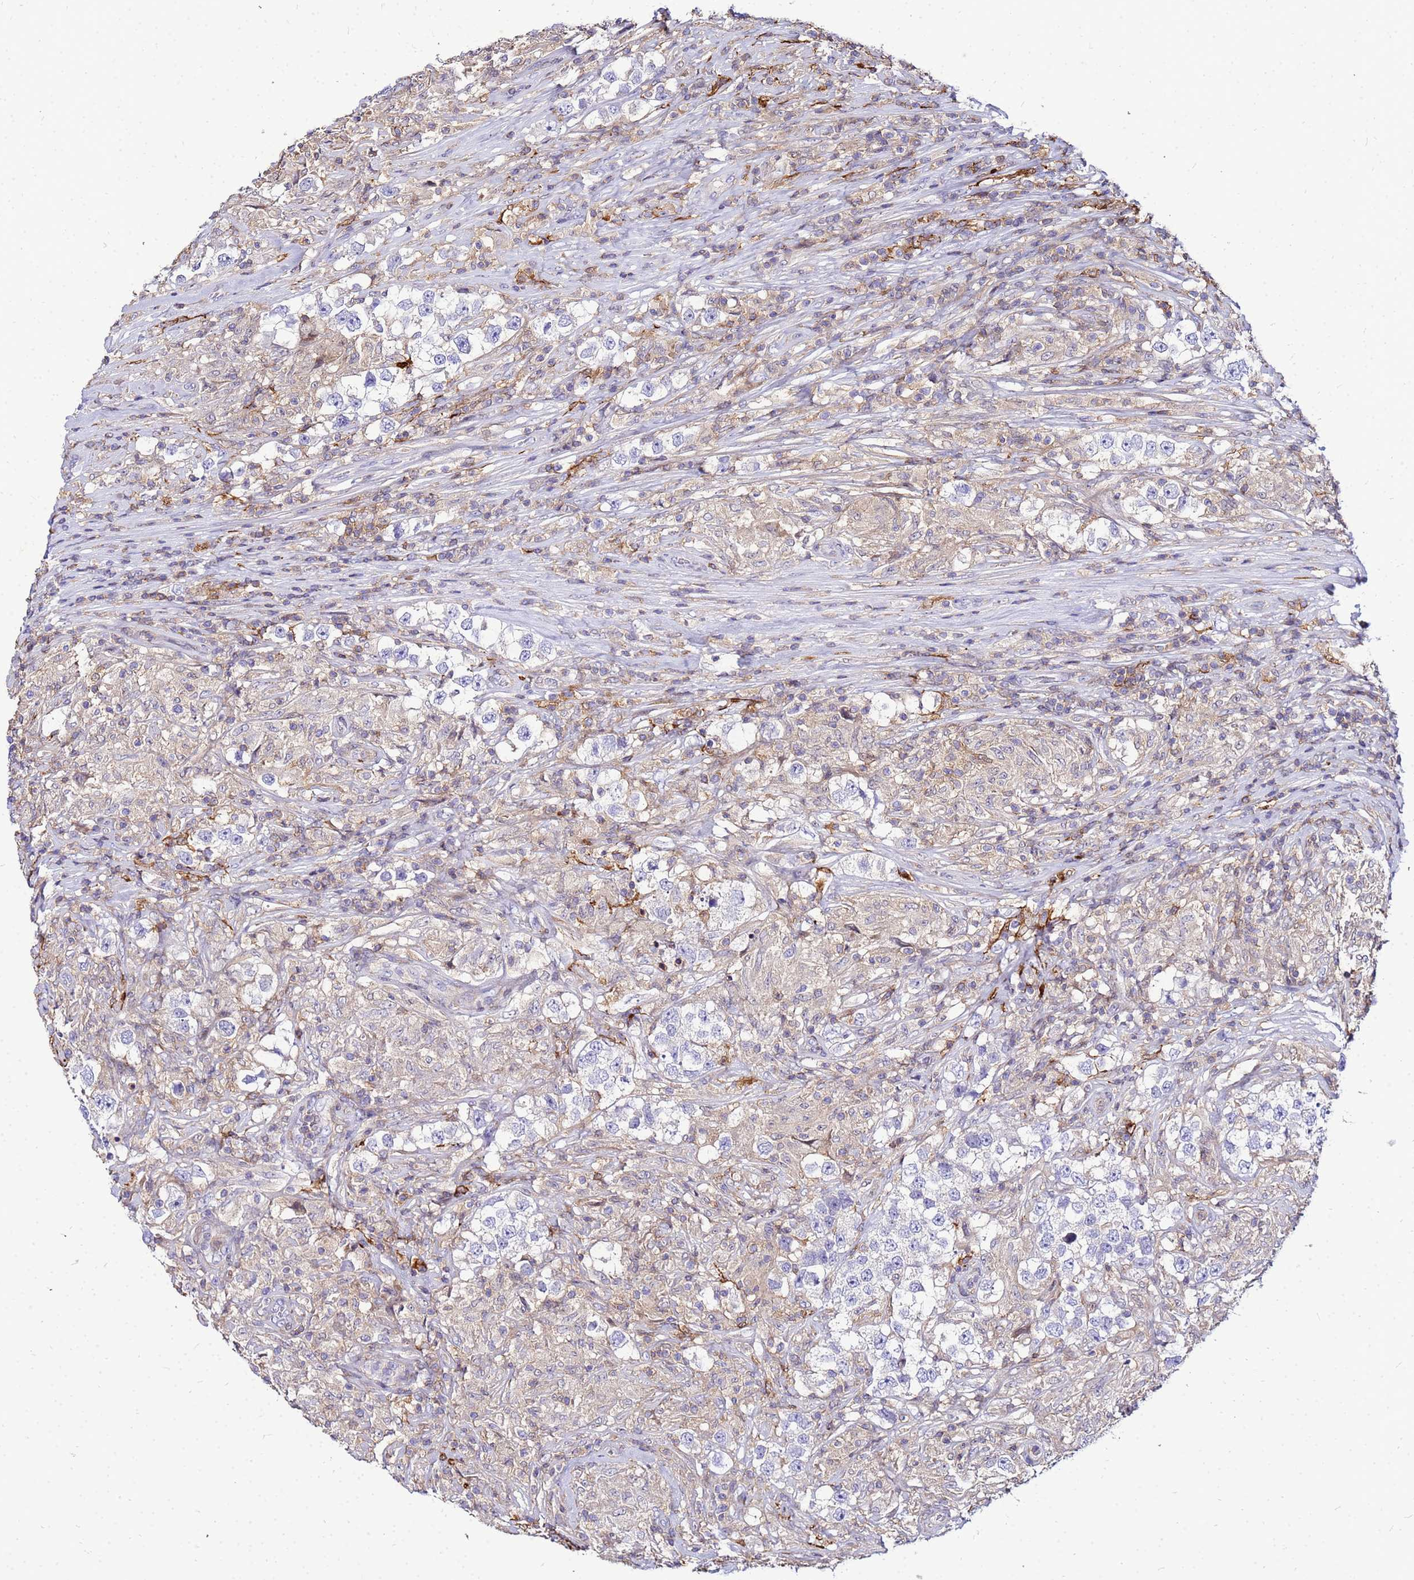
{"staining": {"intensity": "negative", "quantity": "none", "location": "none"}, "tissue": "testis cancer", "cell_type": "Tumor cells", "image_type": "cancer", "snomed": [{"axis": "morphology", "description": "Seminoma, NOS"}, {"axis": "topography", "description": "Testis"}], "caption": "Testis seminoma stained for a protein using IHC shows no staining tumor cells.", "gene": "DBNDD2", "patient": {"sex": "male", "age": 46}}